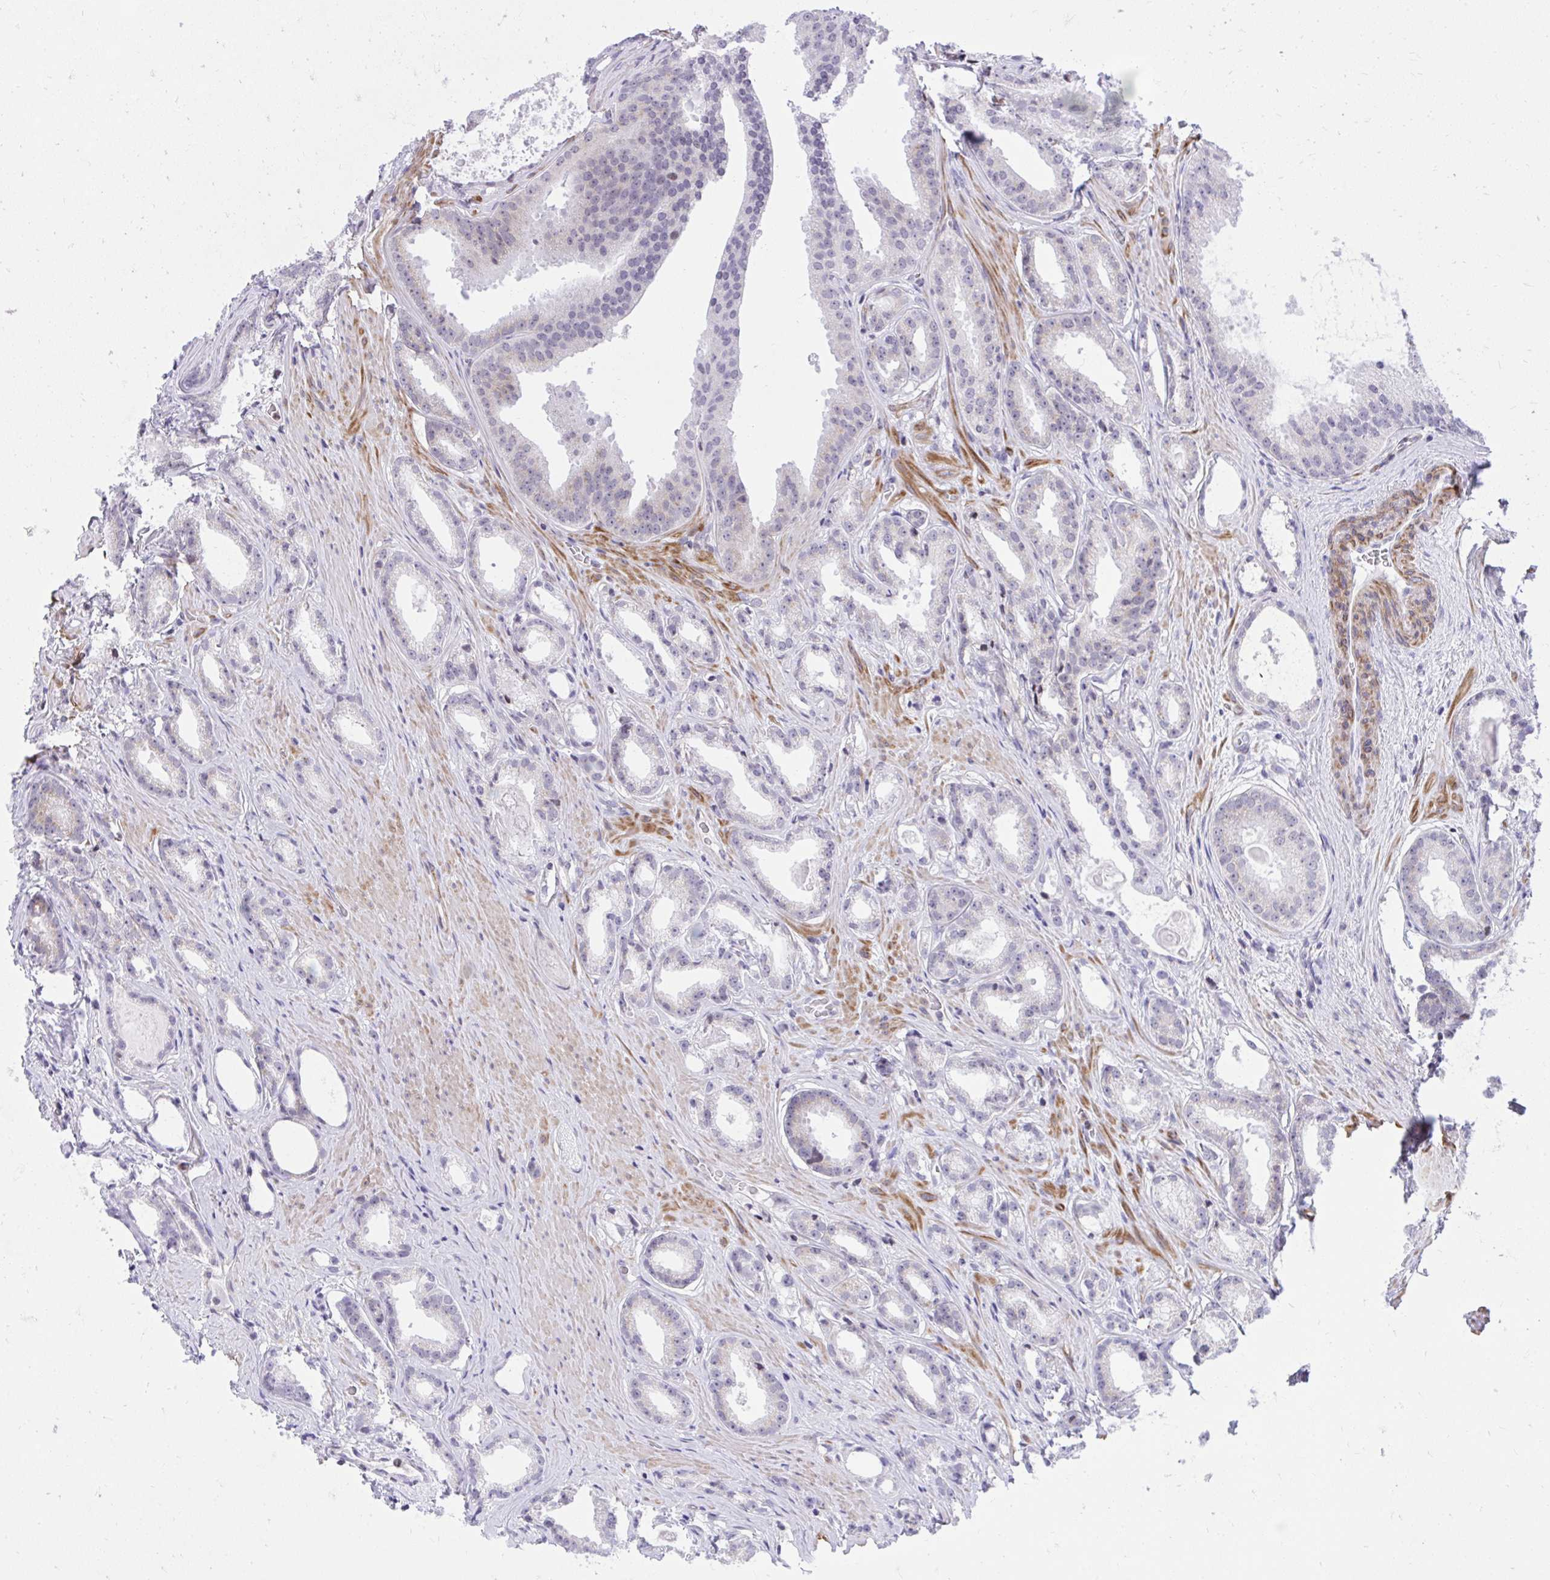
{"staining": {"intensity": "negative", "quantity": "none", "location": "none"}, "tissue": "prostate cancer", "cell_type": "Tumor cells", "image_type": "cancer", "snomed": [{"axis": "morphology", "description": "Adenocarcinoma, Low grade"}, {"axis": "topography", "description": "Prostate"}], "caption": "An immunohistochemistry (IHC) image of prostate low-grade adenocarcinoma is shown. There is no staining in tumor cells of prostate low-grade adenocarcinoma.", "gene": "KCNN4", "patient": {"sex": "male", "age": 65}}